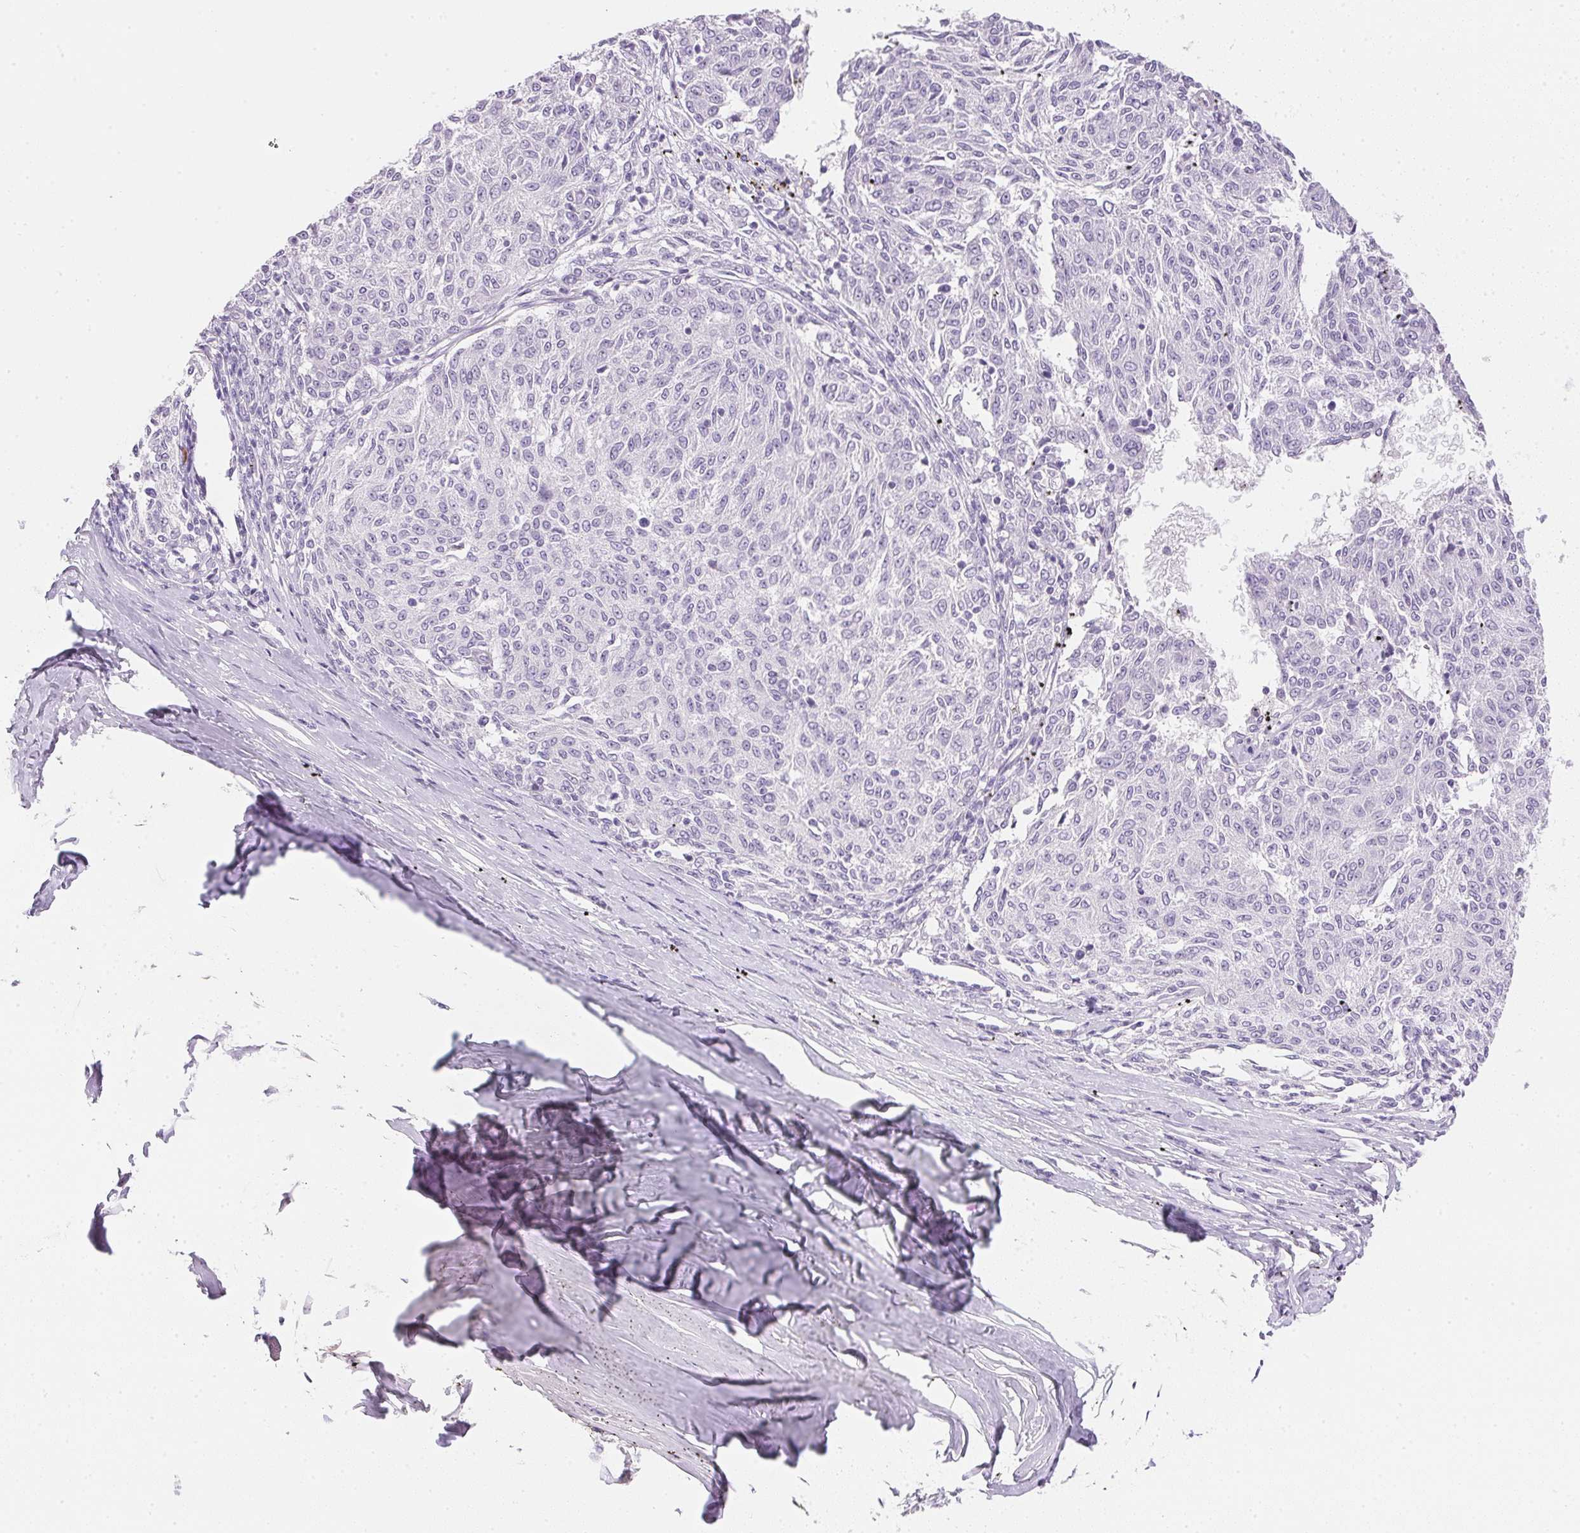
{"staining": {"intensity": "negative", "quantity": "none", "location": "none"}, "tissue": "melanoma", "cell_type": "Tumor cells", "image_type": "cancer", "snomed": [{"axis": "morphology", "description": "Malignant melanoma, NOS"}, {"axis": "topography", "description": "Skin"}], "caption": "A high-resolution image shows IHC staining of malignant melanoma, which displays no significant expression in tumor cells.", "gene": "KCNE2", "patient": {"sex": "female", "age": 72}}